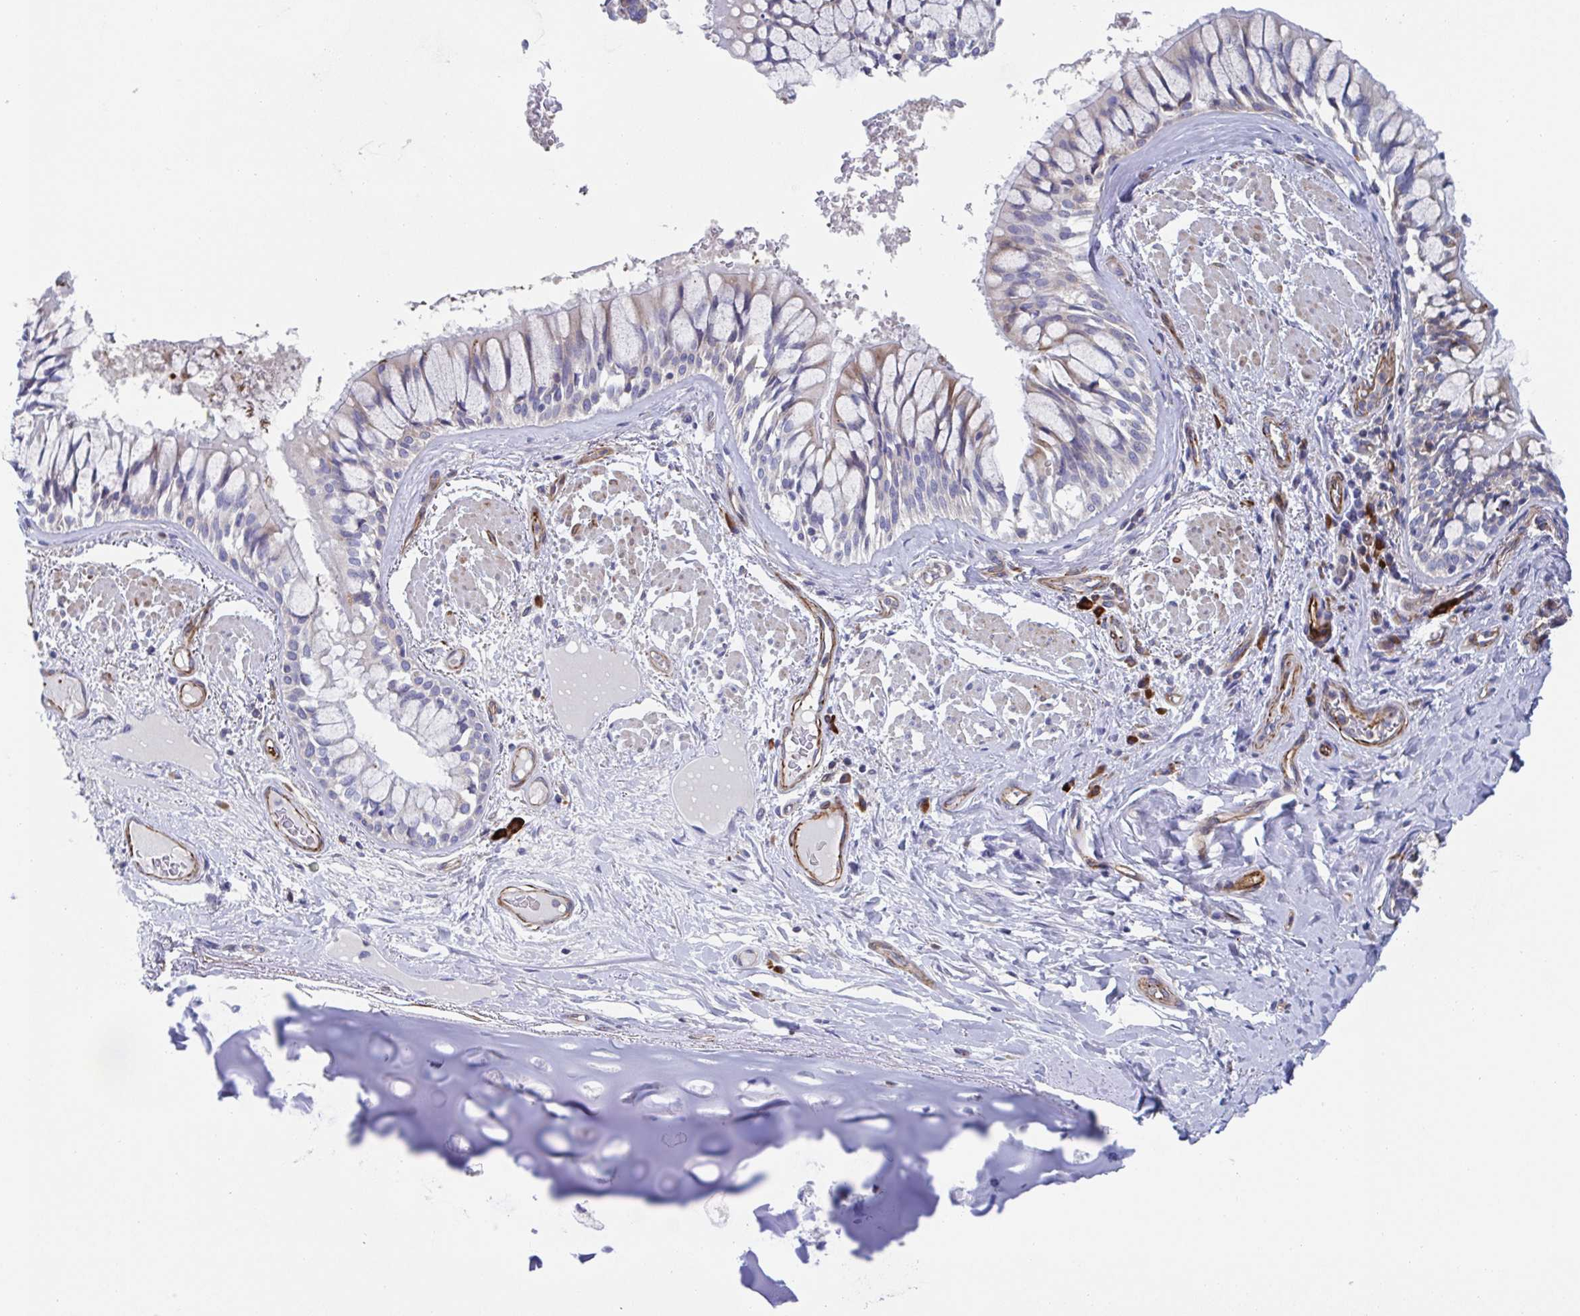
{"staining": {"intensity": "negative", "quantity": "none", "location": "none"}, "tissue": "adipose tissue", "cell_type": "Adipocytes", "image_type": "normal", "snomed": [{"axis": "morphology", "description": "Normal tissue, NOS"}, {"axis": "topography", "description": "Cartilage tissue"}, {"axis": "topography", "description": "Bronchus"}], "caption": "Immunohistochemistry (IHC) photomicrograph of unremarkable human adipose tissue stained for a protein (brown), which reveals no positivity in adipocytes. (Brightfield microscopy of DAB (3,3'-diaminobenzidine) immunohistochemistry at high magnification).", "gene": "KLC3", "patient": {"sex": "male", "age": 64}}